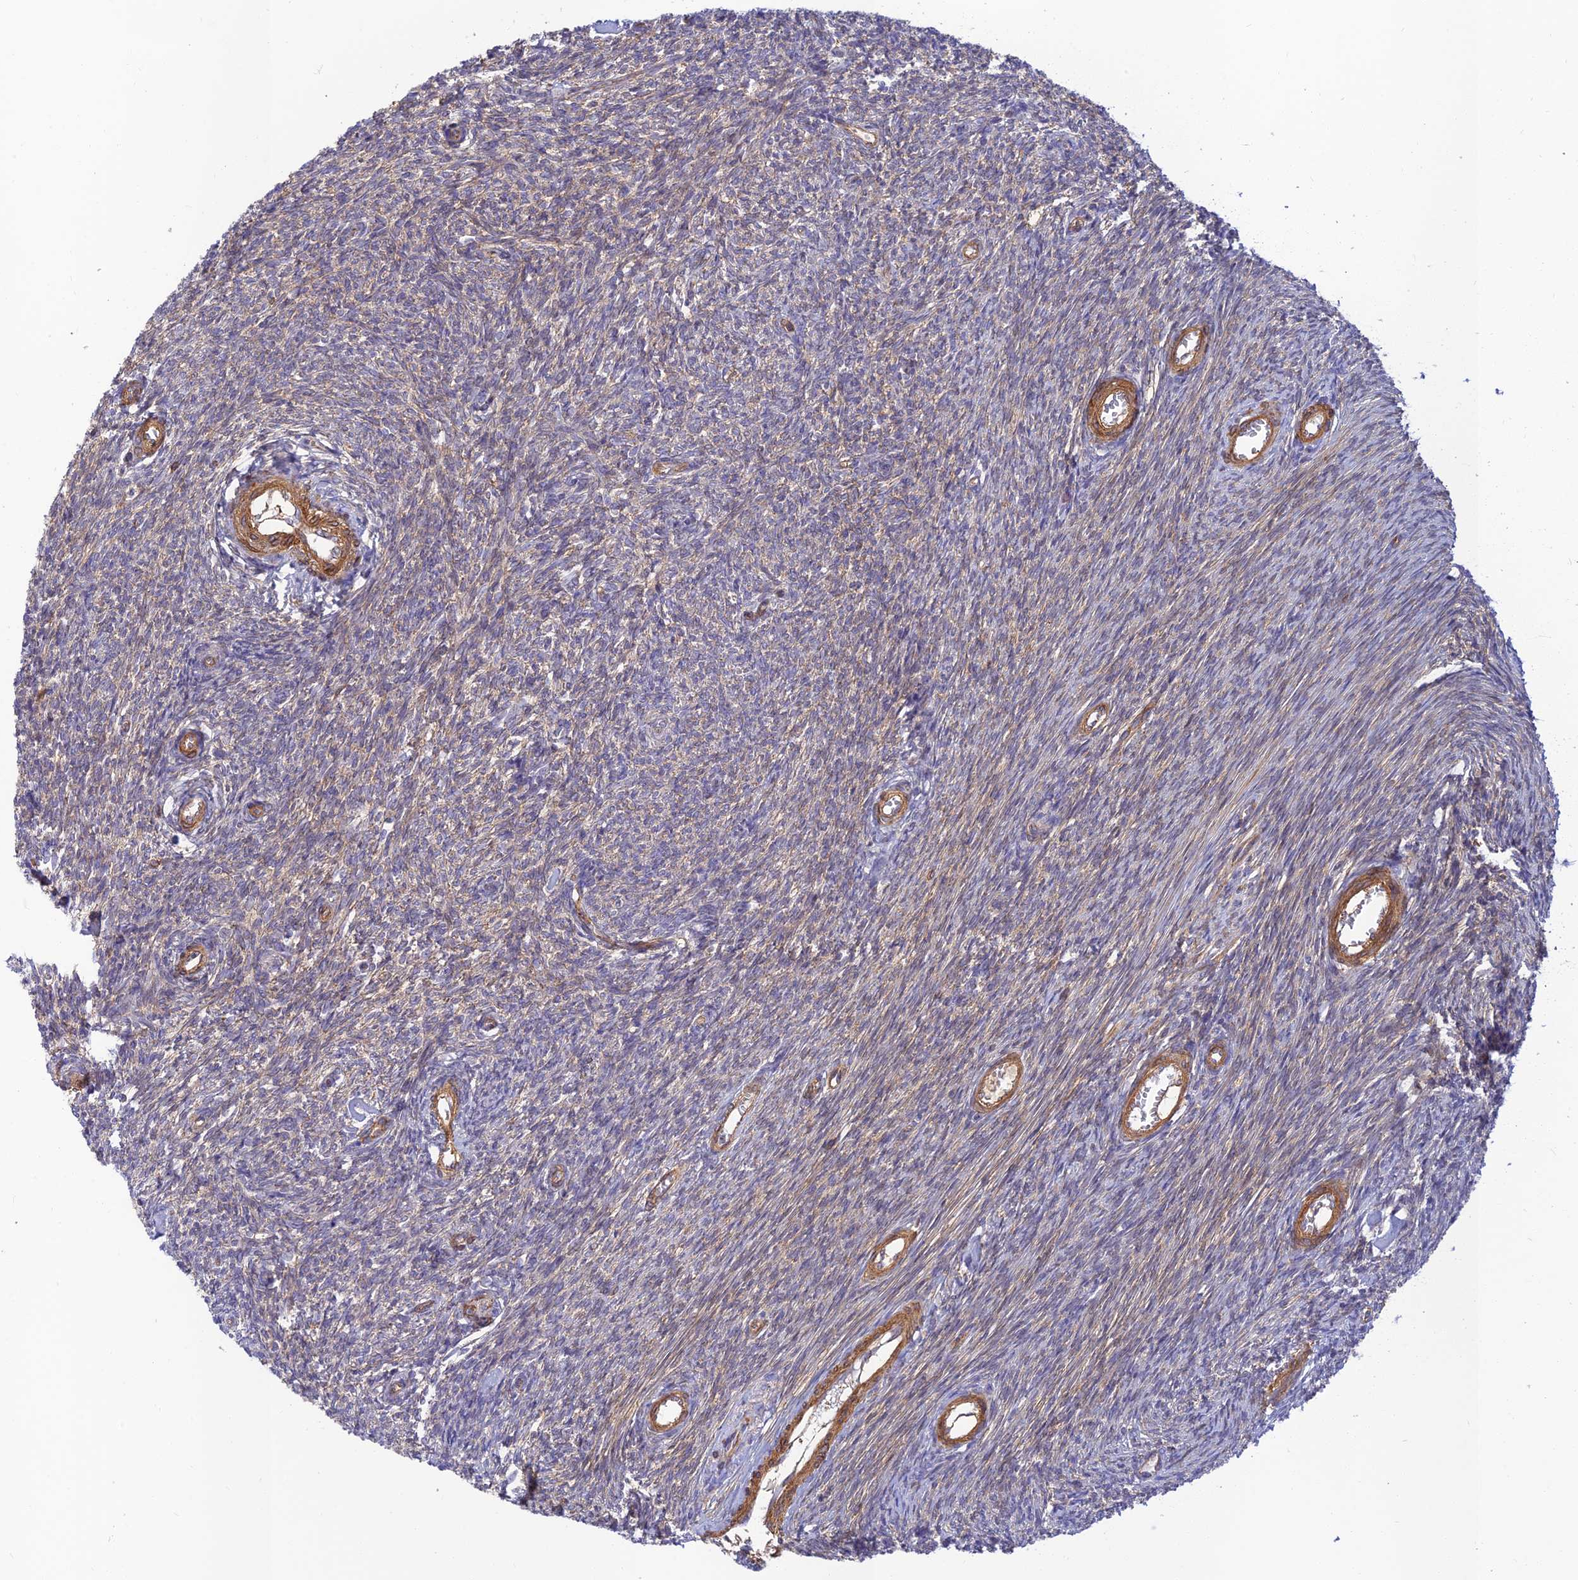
{"staining": {"intensity": "weak", "quantity": "25%-75%", "location": "cytoplasmic/membranous"}, "tissue": "ovary", "cell_type": "Ovarian stroma cells", "image_type": "normal", "snomed": [{"axis": "morphology", "description": "Normal tissue, NOS"}, {"axis": "topography", "description": "Ovary"}], "caption": "Immunohistochemical staining of benign ovary exhibits 25%-75% levels of weak cytoplasmic/membranous protein positivity in approximately 25%-75% of ovarian stroma cells. (Brightfield microscopy of DAB IHC at high magnification).", "gene": "PPP1R12C", "patient": {"sex": "female", "age": 44}}